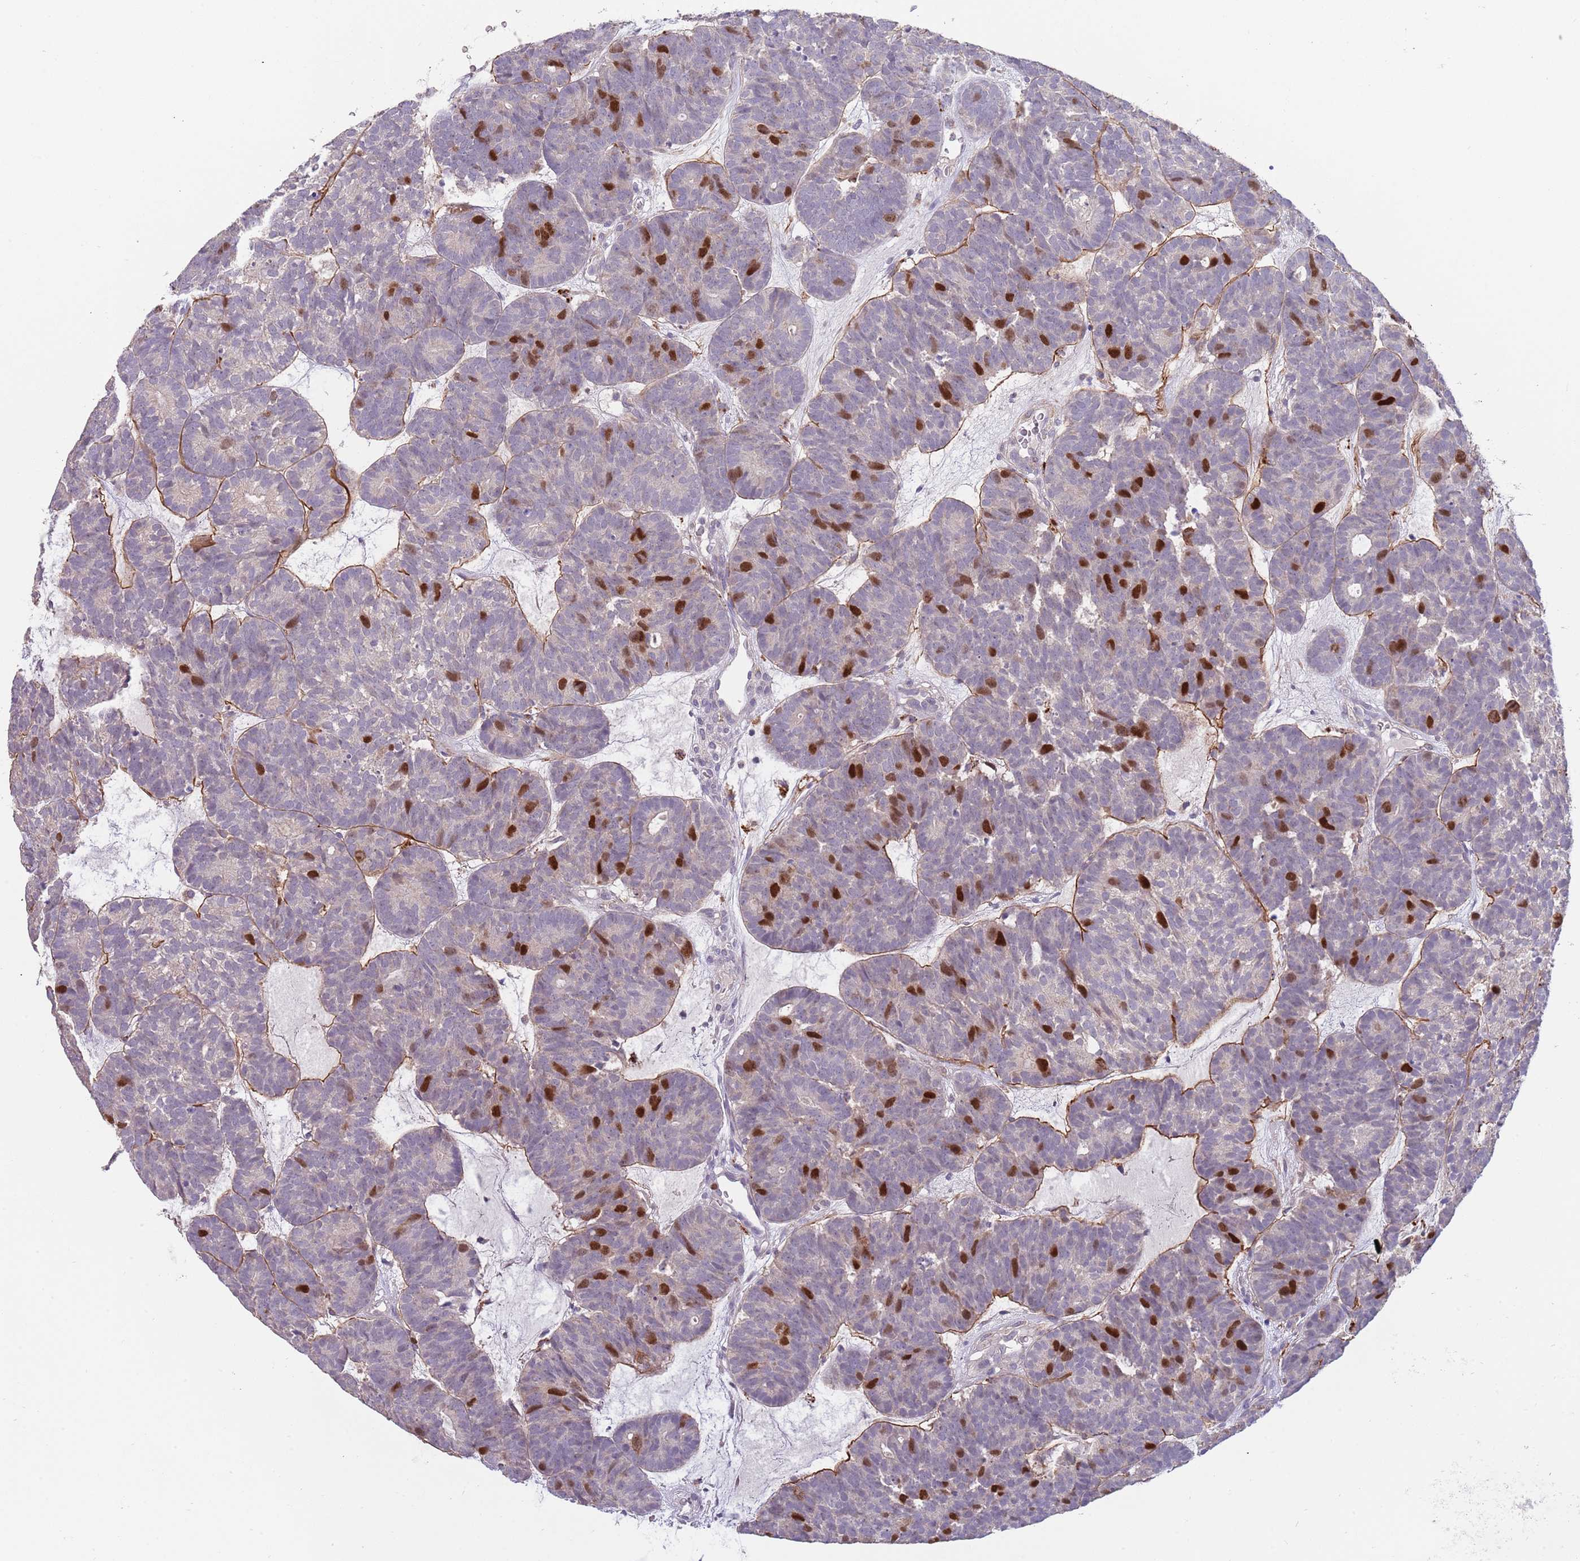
{"staining": {"intensity": "strong", "quantity": "25%-75%", "location": "nuclear"}, "tissue": "head and neck cancer", "cell_type": "Tumor cells", "image_type": "cancer", "snomed": [{"axis": "morphology", "description": "Adenocarcinoma, NOS"}, {"axis": "topography", "description": "Head-Neck"}], "caption": "Immunohistochemical staining of adenocarcinoma (head and neck) demonstrates strong nuclear protein positivity in approximately 25%-75% of tumor cells.", "gene": "PIMREG", "patient": {"sex": "female", "age": 81}}